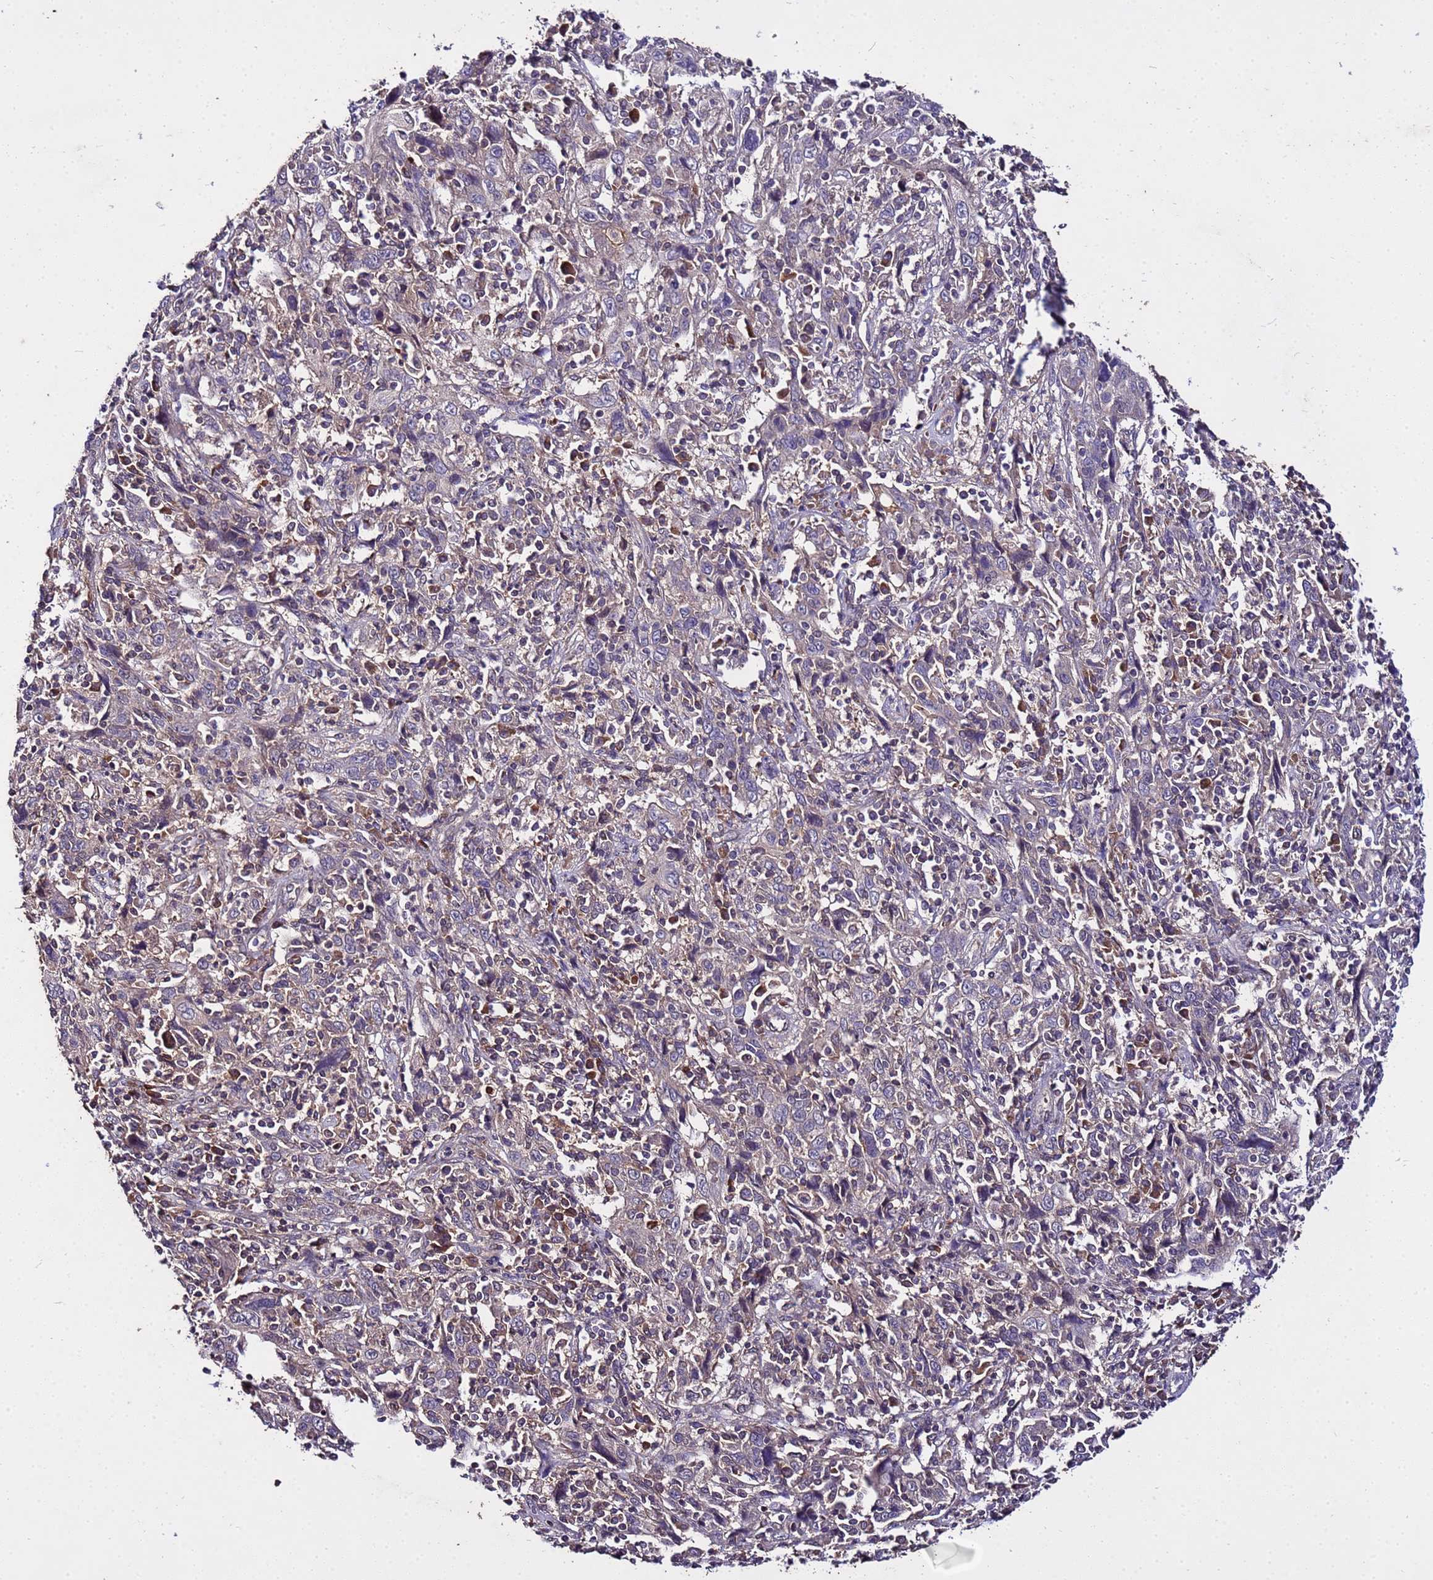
{"staining": {"intensity": "negative", "quantity": "none", "location": "none"}, "tissue": "cervical cancer", "cell_type": "Tumor cells", "image_type": "cancer", "snomed": [{"axis": "morphology", "description": "Squamous cell carcinoma, NOS"}, {"axis": "topography", "description": "Cervix"}], "caption": "DAB (3,3'-diaminobenzidine) immunohistochemical staining of human cervical squamous cell carcinoma demonstrates no significant positivity in tumor cells. Brightfield microscopy of immunohistochemistry (IHC) stained with DAB (brown) and hematoxylin (blue), captured at high magnification.", "gene": "GSPT2", "patient": {"sex": "female", "age": 46}}